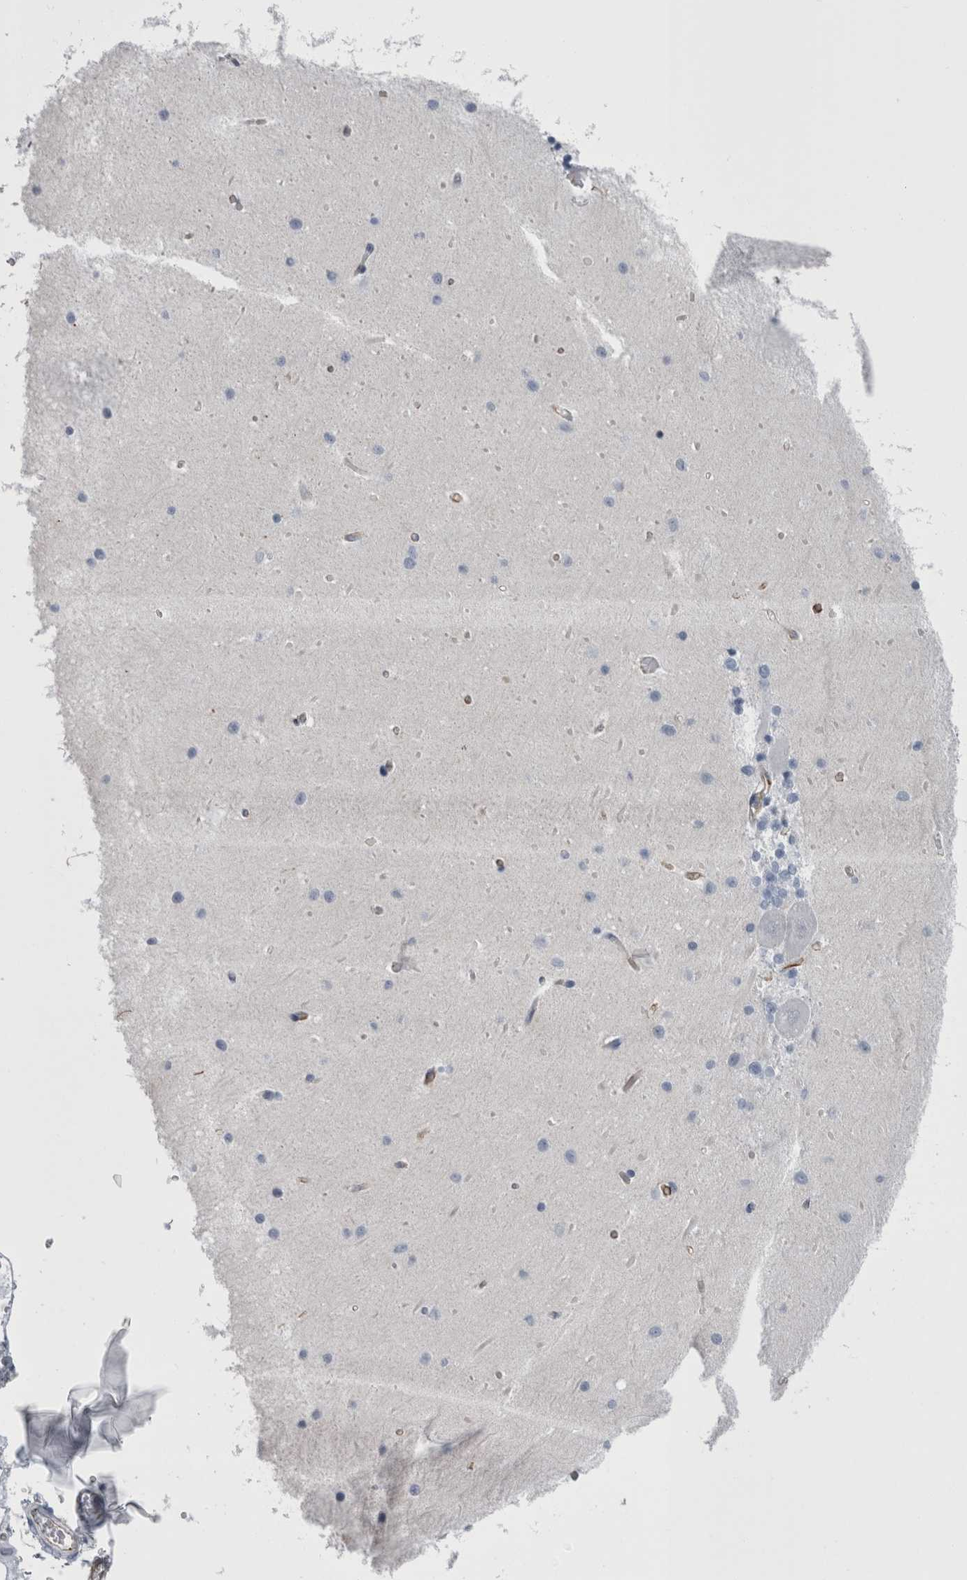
{"staining": {"intensity": "negative", "quantity": "none", "location": "none"}, "tissue": "cerebellum", "cell_type": "Cells in granular layer", "image_type": "normal", "snomed": [{"axis": "morphology", "description": "Normal tissue, NOS"}, {"axis": "topography", "description": "Cerebellum"}], "caption": "Immunohistochemical staining of benign human cerebellum reveals no significant positivity in cells in granular layer.", "gene": "VWDE", "patient": {"sex": "male", "age": 37}}